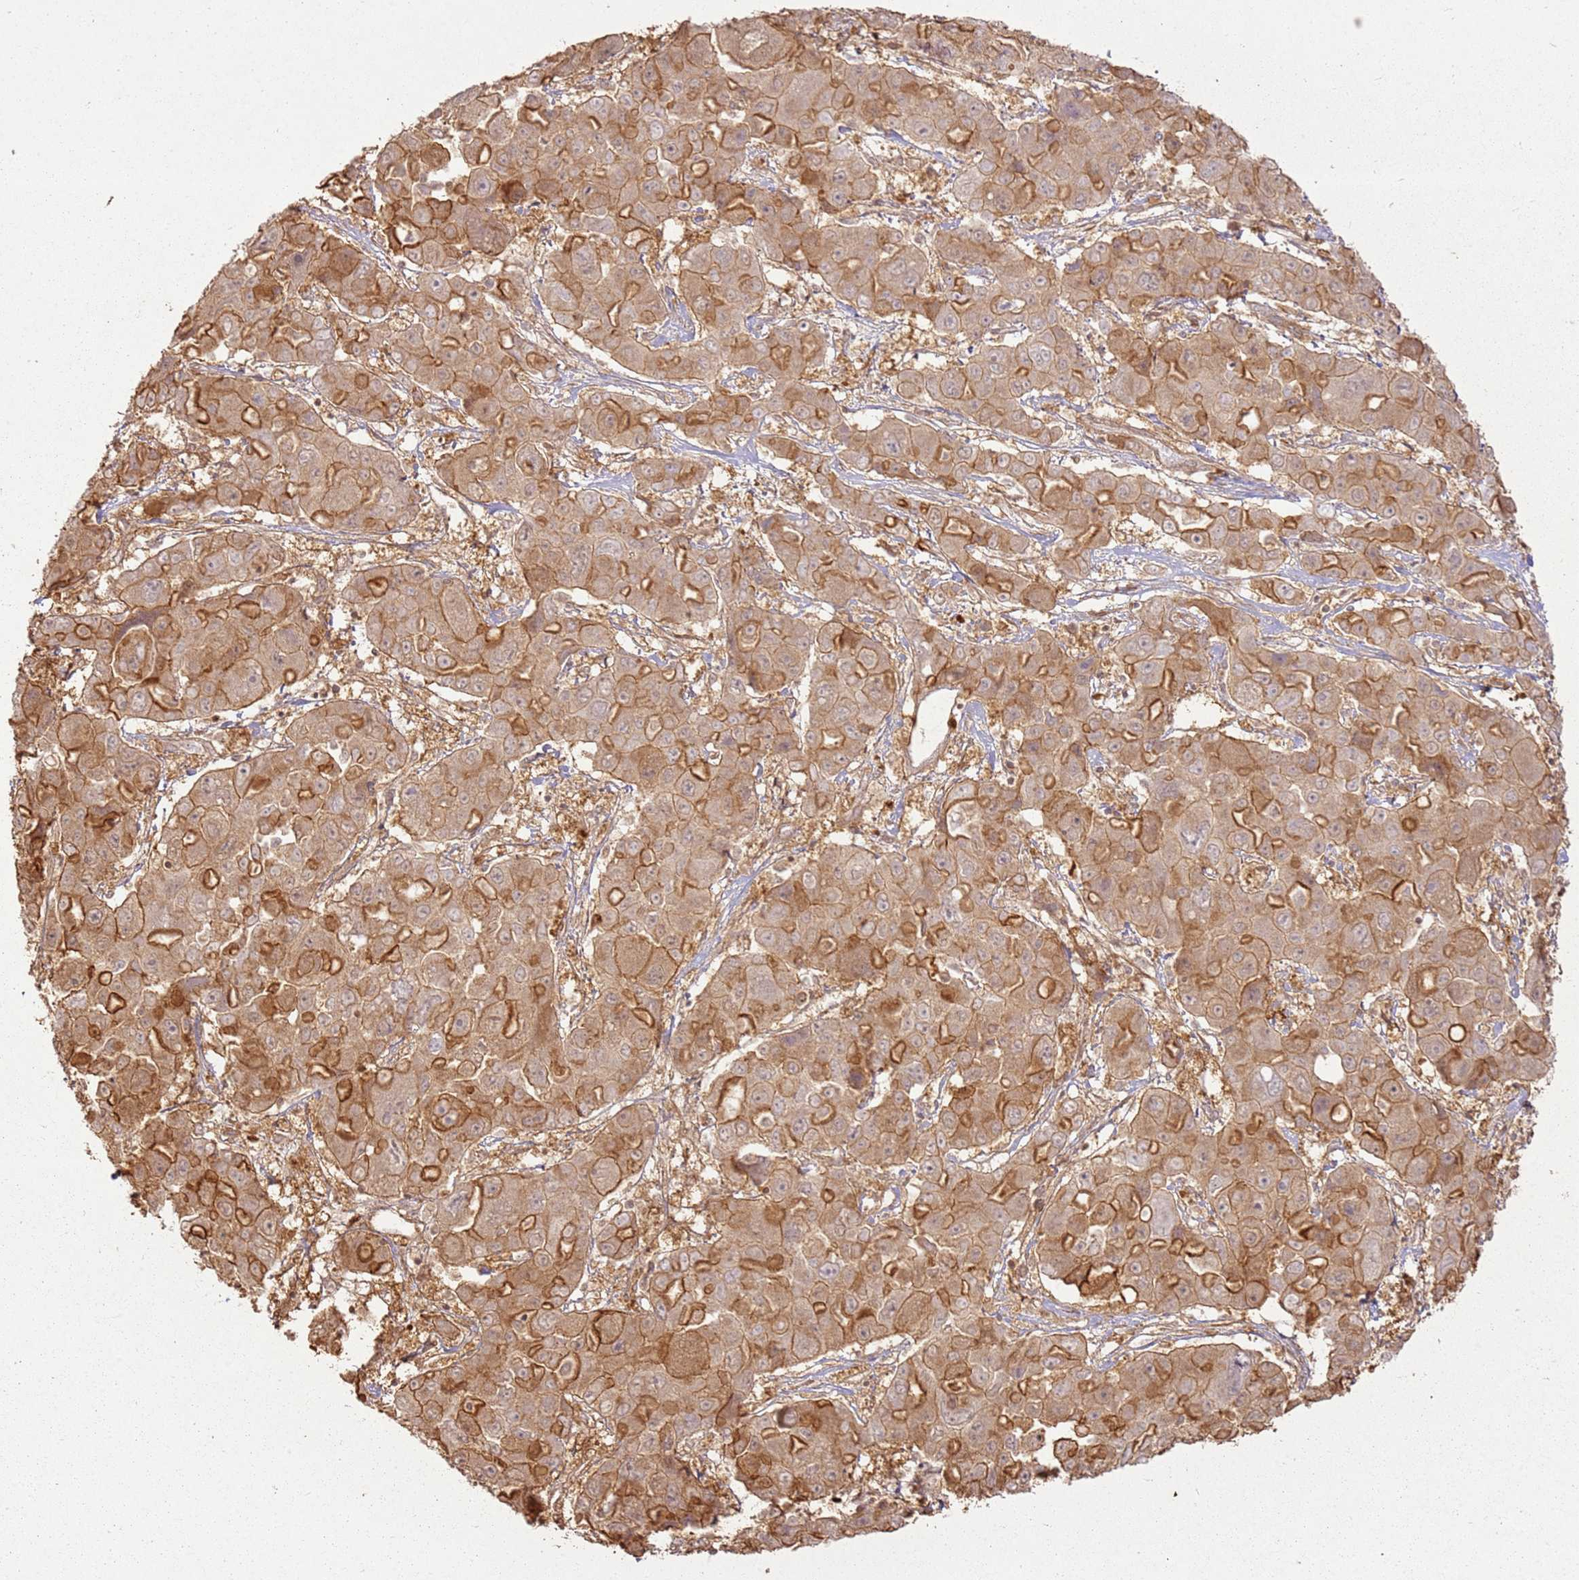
{"staining": {"intensity": "moderate", "quantity": ">75%", "location": "cytoplasmic/membranous"}, "tissue": "liver cancer", "cell_type": "Tumor cells", "image_type": "cancer", "snomed": [{"axis": "morphology", "description": "Cholangiocarcinoma"}, {"axis": "topography", "description": "Liver"}], "caption": "Liver cancer (cholangiocarcinoma) stained with a protein marker shows moderate staining in tumor cells.", "gene": "ZNF776", "patient": {"sex": "male", "age": 67}}